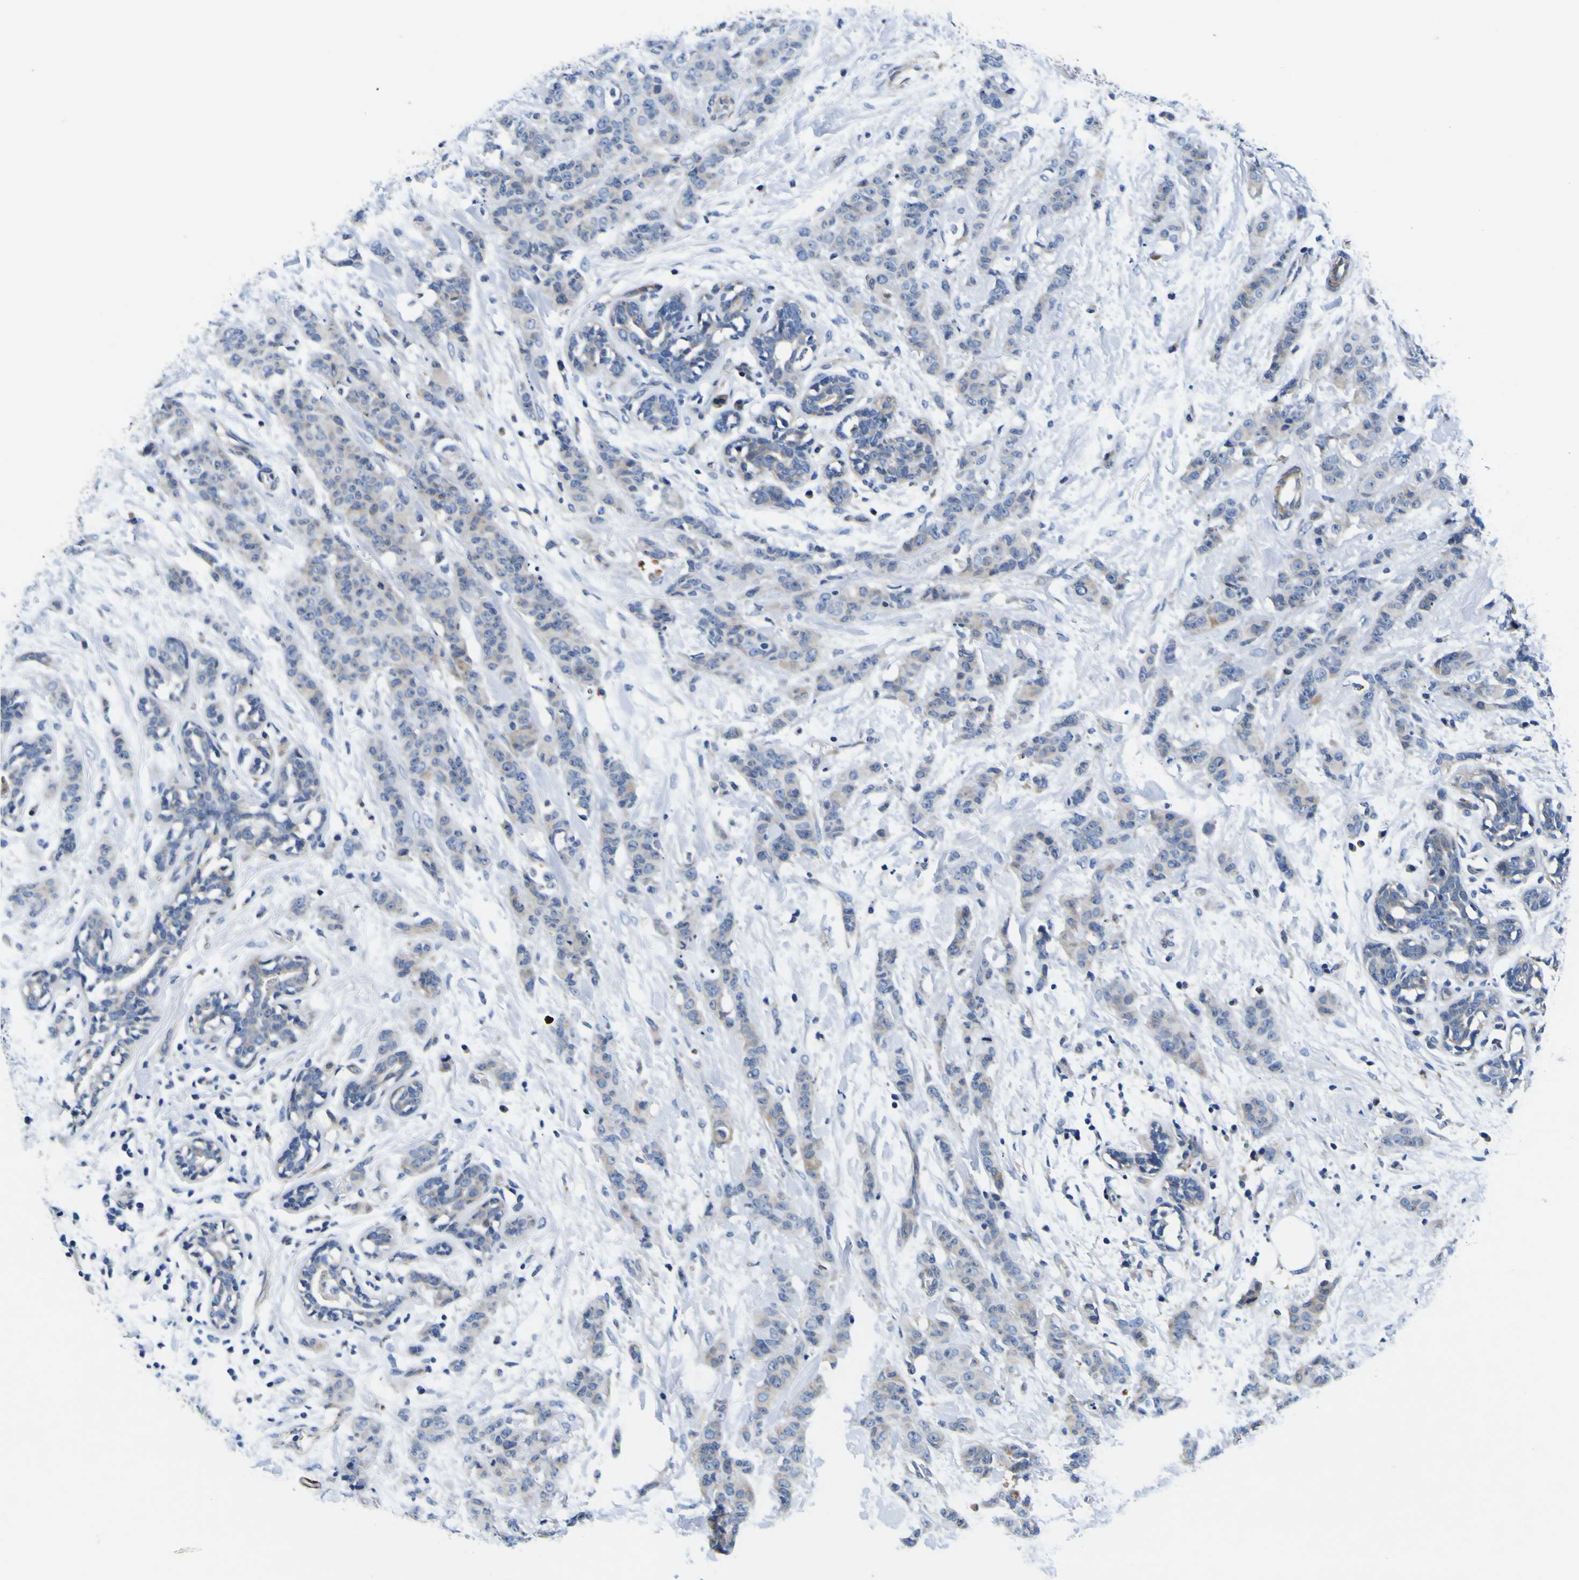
{"staining": {"intensity": "weak", "quantity": ">75%", "location": "cytoplasmic/membranous"}, "tissue": "breast cancer", "cell_type": "Tumor cells", "image_type": "cancer", "snomed": [{"axis": "morphology", "description": "Normal tissue, NOS"}, {"axis": "morphology", "description": "Duct carcinoma"}, {"axis": "topography", "description": "Breast"}], "caption": "IHC histopathology image of neoplastic tissue: human breast cancer (invasive ductal carcinoma) stained using immunohistochemistry (IHC) reveals low levels of weak protein expression localized specifically in the cytoplasmic/membranous of tumor cells, appearing as a cytoplasmic/membranous brown color.", "gene": "AGAP3", "patient": {"sex": "female", "age": 40}}